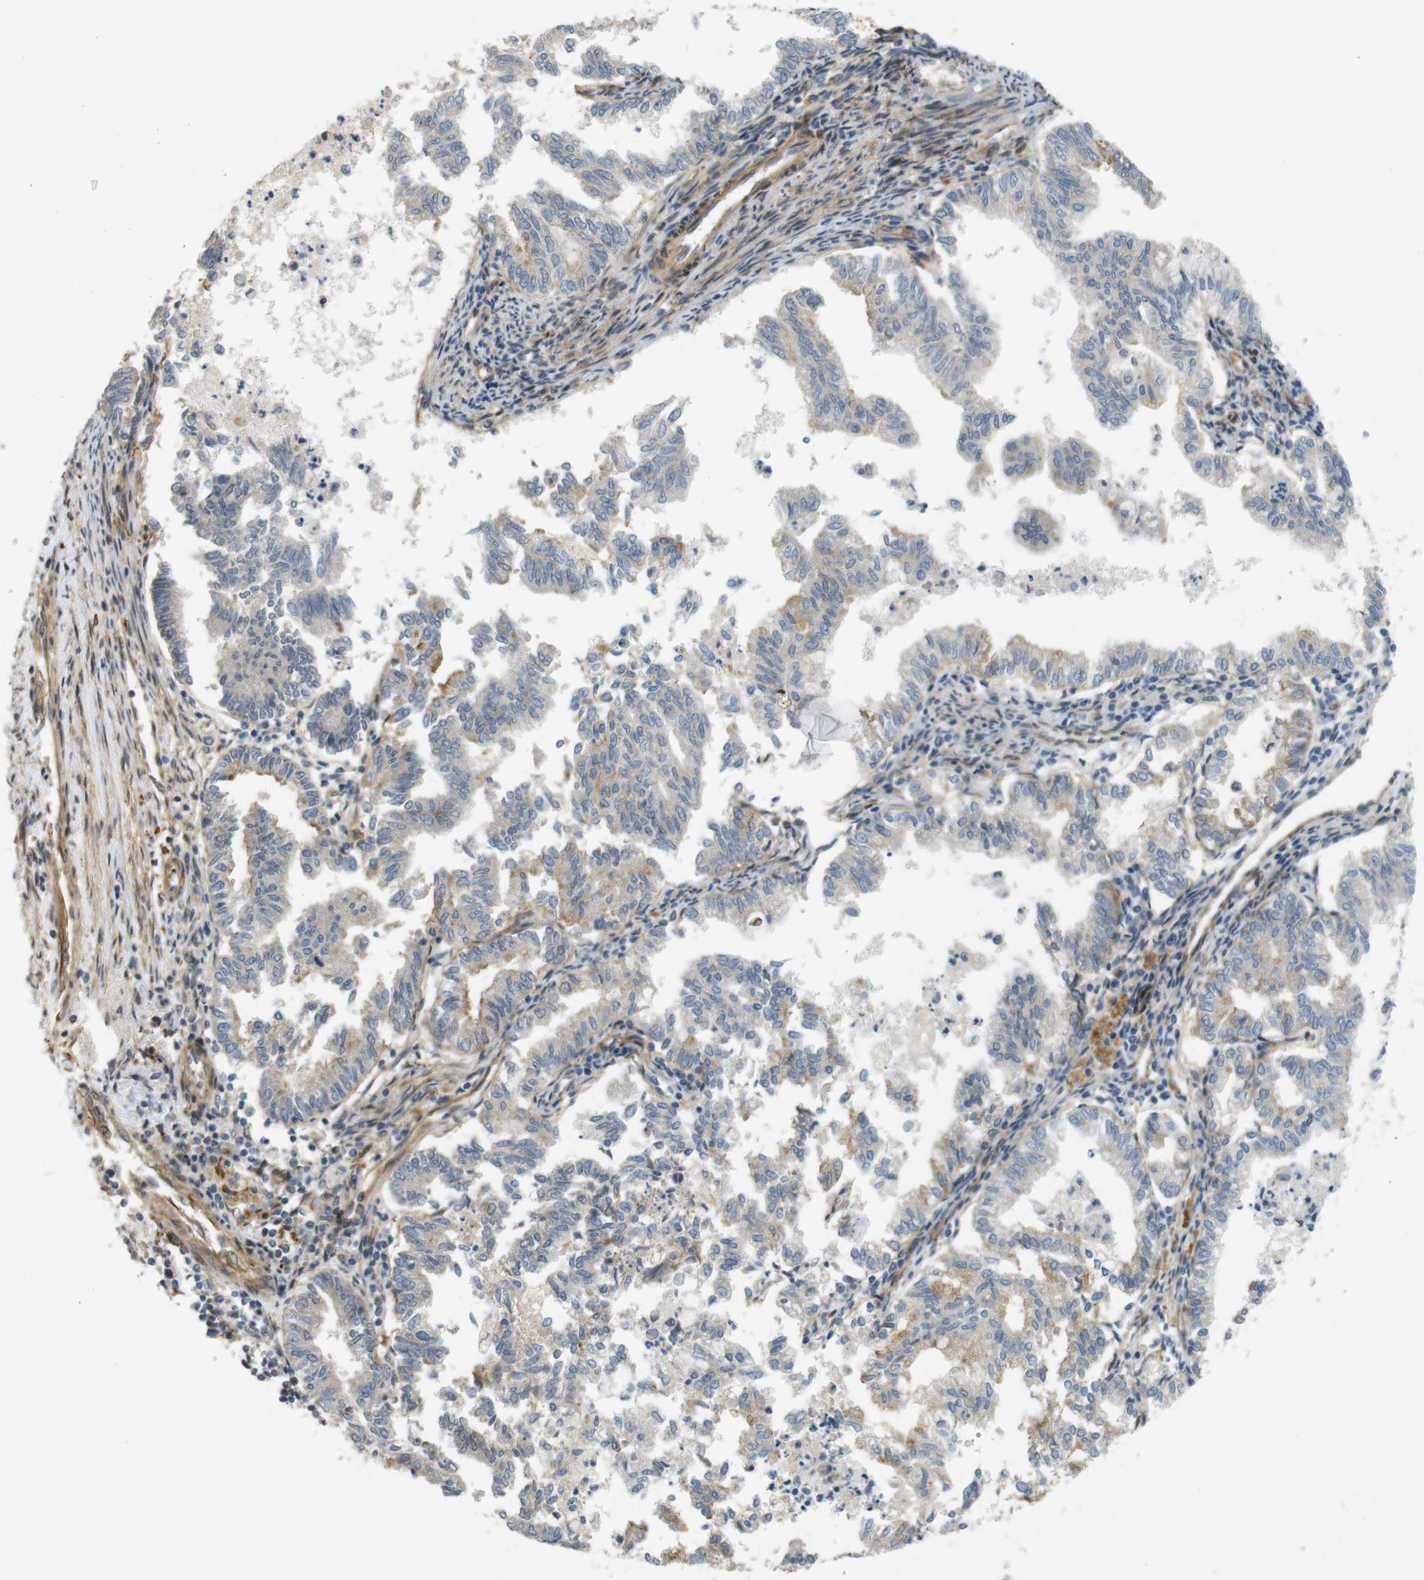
{"staining": {"intensity": "moderate", "quantity": "<25%", "location": "cytoplasmic/membranous"}, "tissue": "endometrial cancer", "cell_type": "Tumor cells", "image_type": "cancer", "snomed": [{"axis": "morphology", "description": "Necrosis, NOS"}, {"axis": "morphology", "description": "Adenocarcinoma, NOS"}, {"axis": "topography", "description": "Endometrium"}], "caption": "Tumor cells exhibit moderate cytoplasmic/membranous positivity in approximately <25% of cells in endometrial cancer.", "gene": "TSPAN9", "patient": {"sex": "female", "age": 79}}